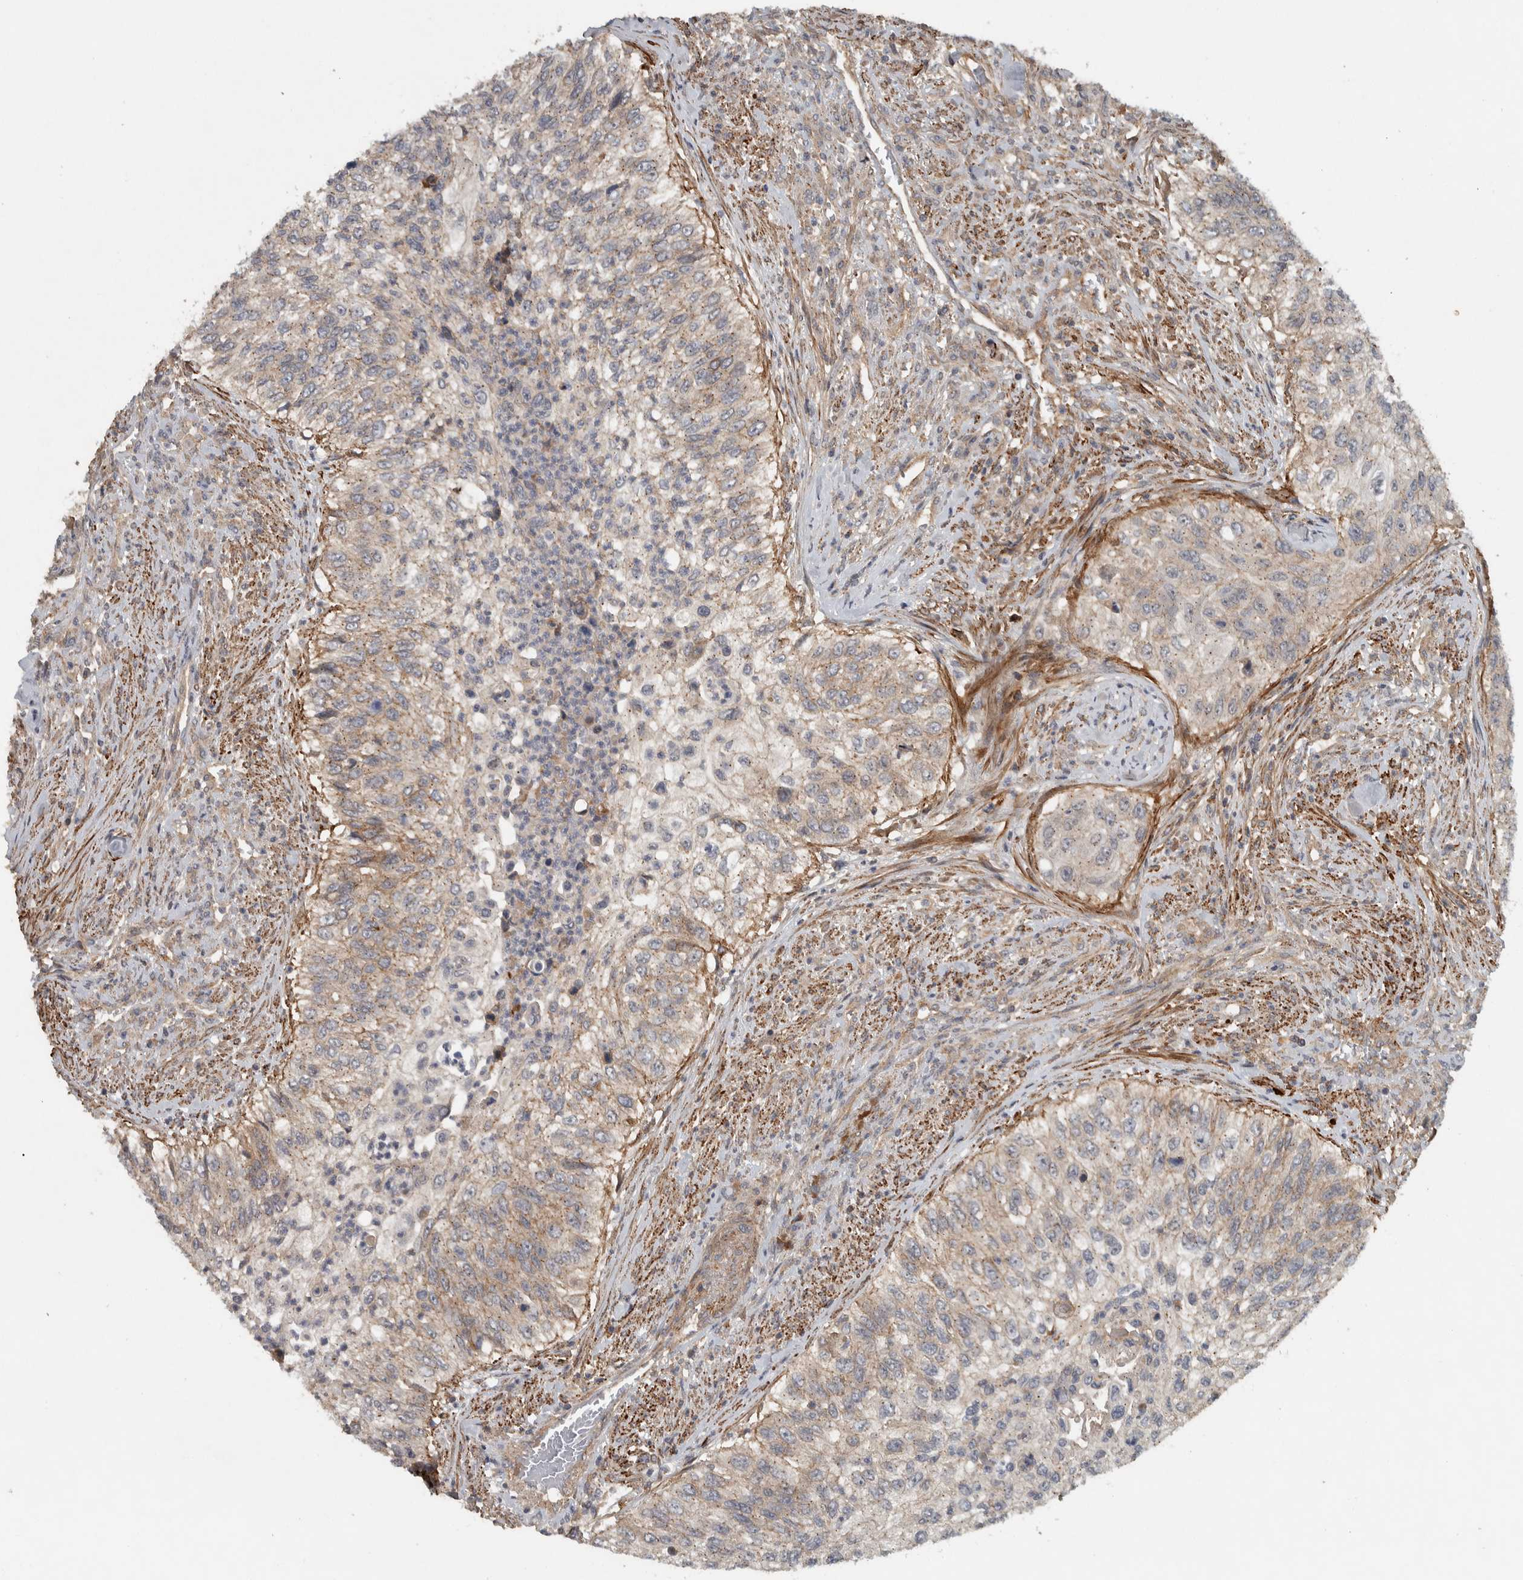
{"staining": {"intensity": "weak", "quantity": "25%-75%", "location": "cytoplasmic/membranous"}, "tissue": "urothelial cancer", "cell_type": "Tumor cells", "image_type": "cancer", "snomed": [{"axis": "morphology", "description": "Urothelial carcinoma, High grade"}, {"axis": "topography", "description": "Urinary bladder"}], "caption": "This is an image of immunohistochemistry staining of urothelial cancer, which shows weak expression in the cytoplasmic/membranous of tumor cells.", "gene": "LBHD1", "patient": {"sex": "female", "age": 60}}